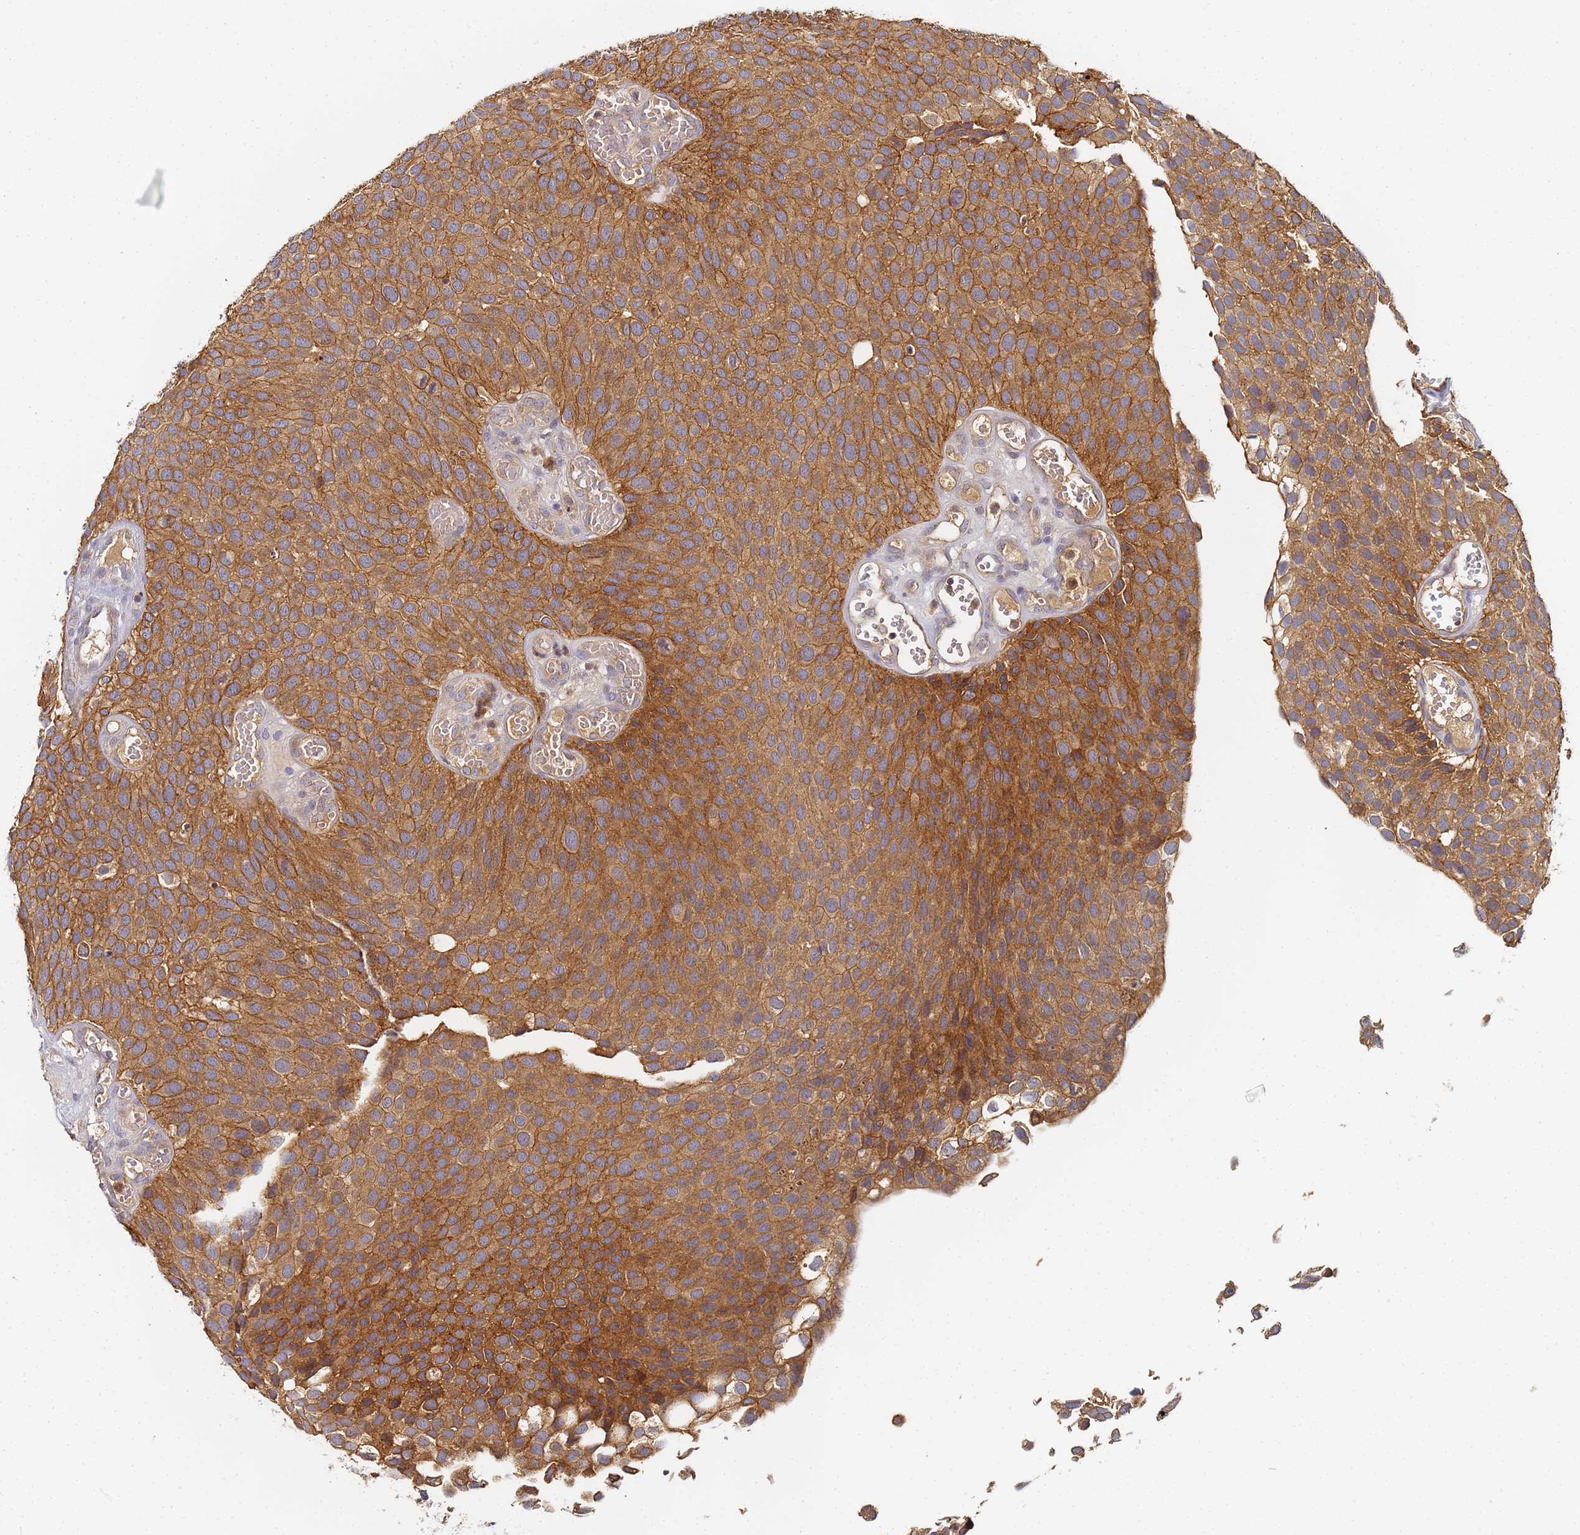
{"staining": {"intensity": "moderate", "quantity": ">75%", "location": "cytoplasmic/membranous"}, "tissue": "urothelial cancer", "cell_type": "Tumor cells", "image_type": "cancer", "snomed": [{"axis": "morphology", "description": "Urothelial carcinoma, Low grade"}, {"axis": "topography", "description": "Urinary bladder"}], "caption": "There is medium levels of moderate cytoplasmic/membranous expression in tumor cells of urothelial cancer, as demonstrated by immunohistochemical staining (brown color).", "gene": "LRRC69", "patient": {"sex": "male", "age": 89}}